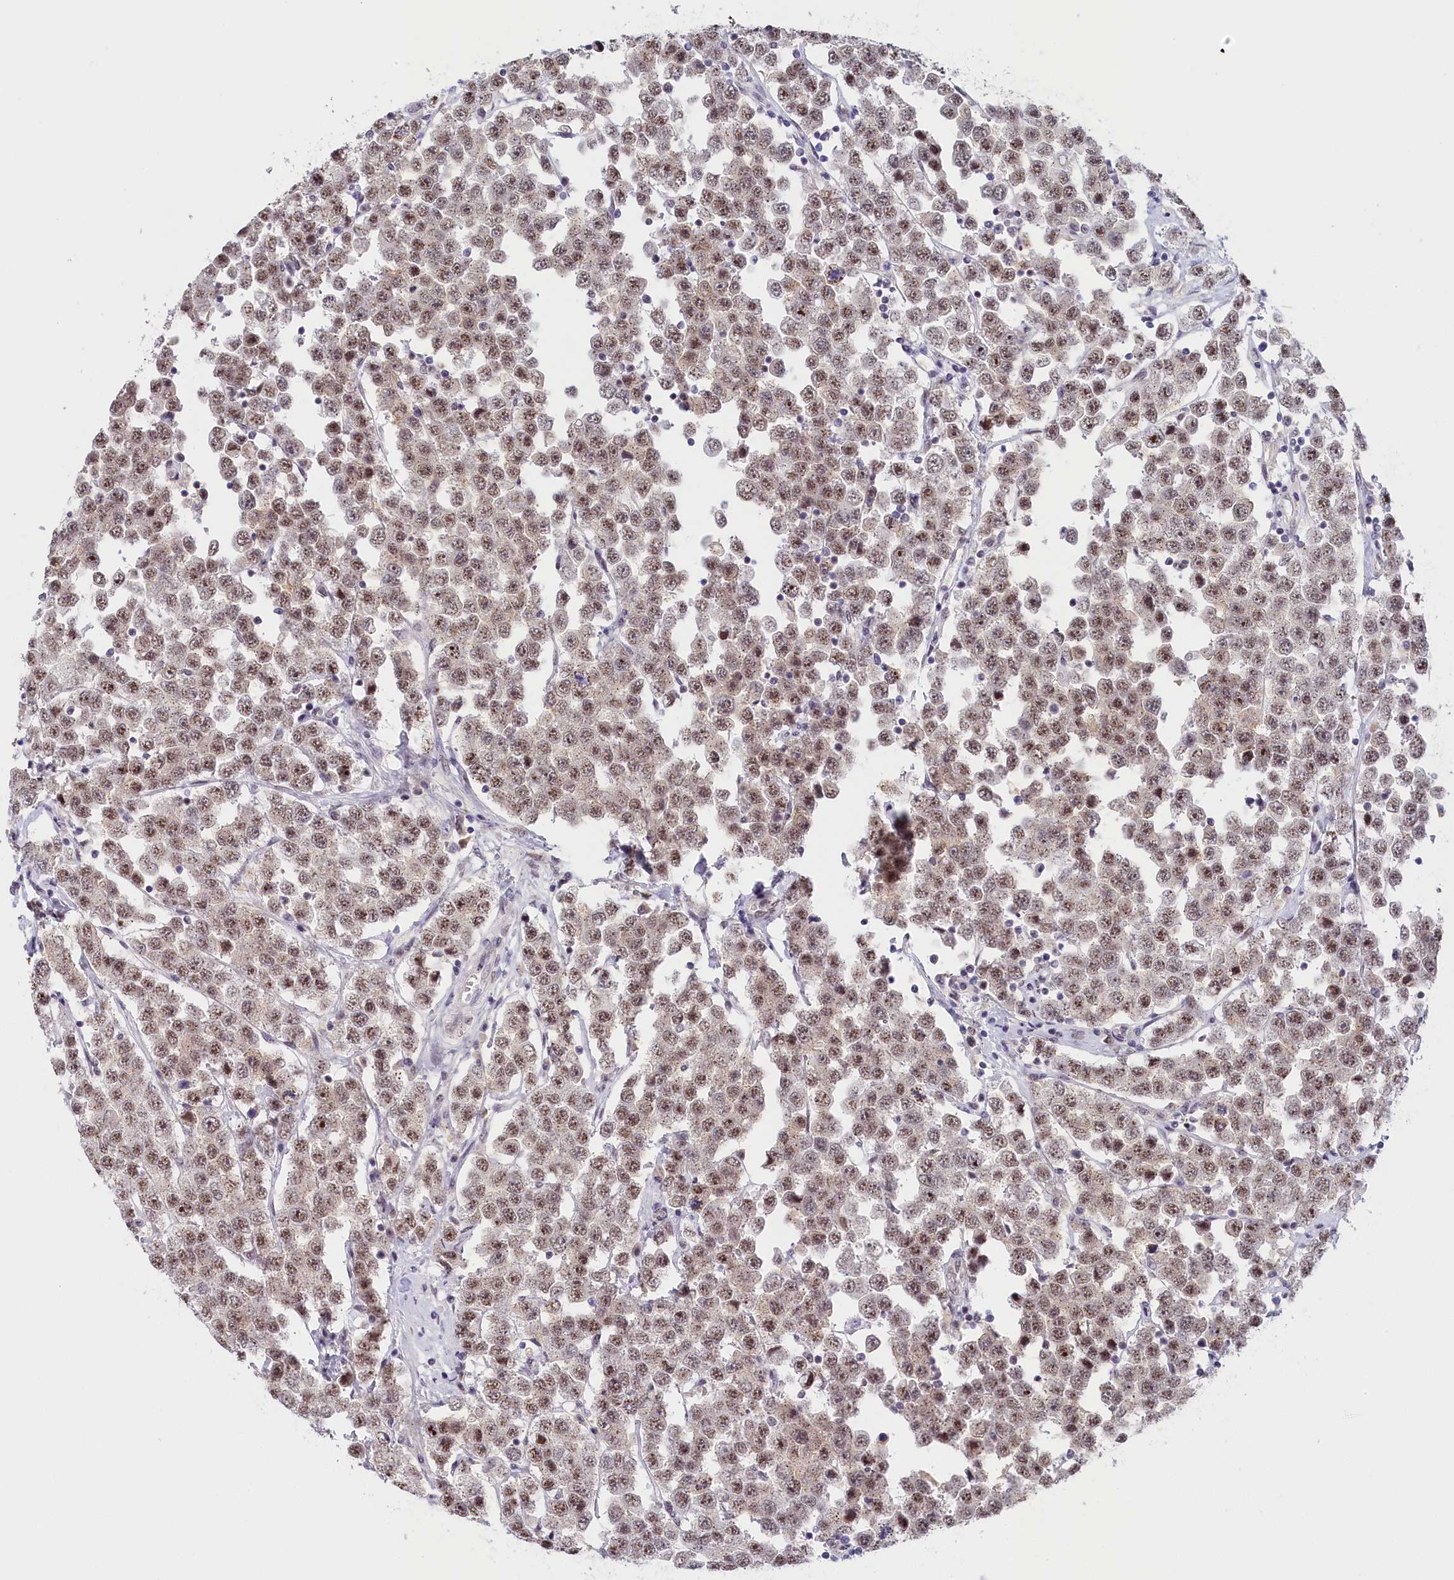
{"staining": {"intensity": "moderate", "quantity": "25%-75%", "location": "nuclear"}, "tissue": "testis cancer", "cell_type": "Tumor cells", "image_type": "cancer", "snomed": [{"axis": "morphology", "description": "Seminoma, NOS"}, {"axis": "topography", "description": "Testis"}], "caption": "Immunohistochemical staining of testis cancer exhibits medium levels of moderate nuclear expression in about 25%-75% of tumor cells. Nuclei are stained in blue.", "gene": "SEC31B", "patient": {"sex": "male", "age": 28}}